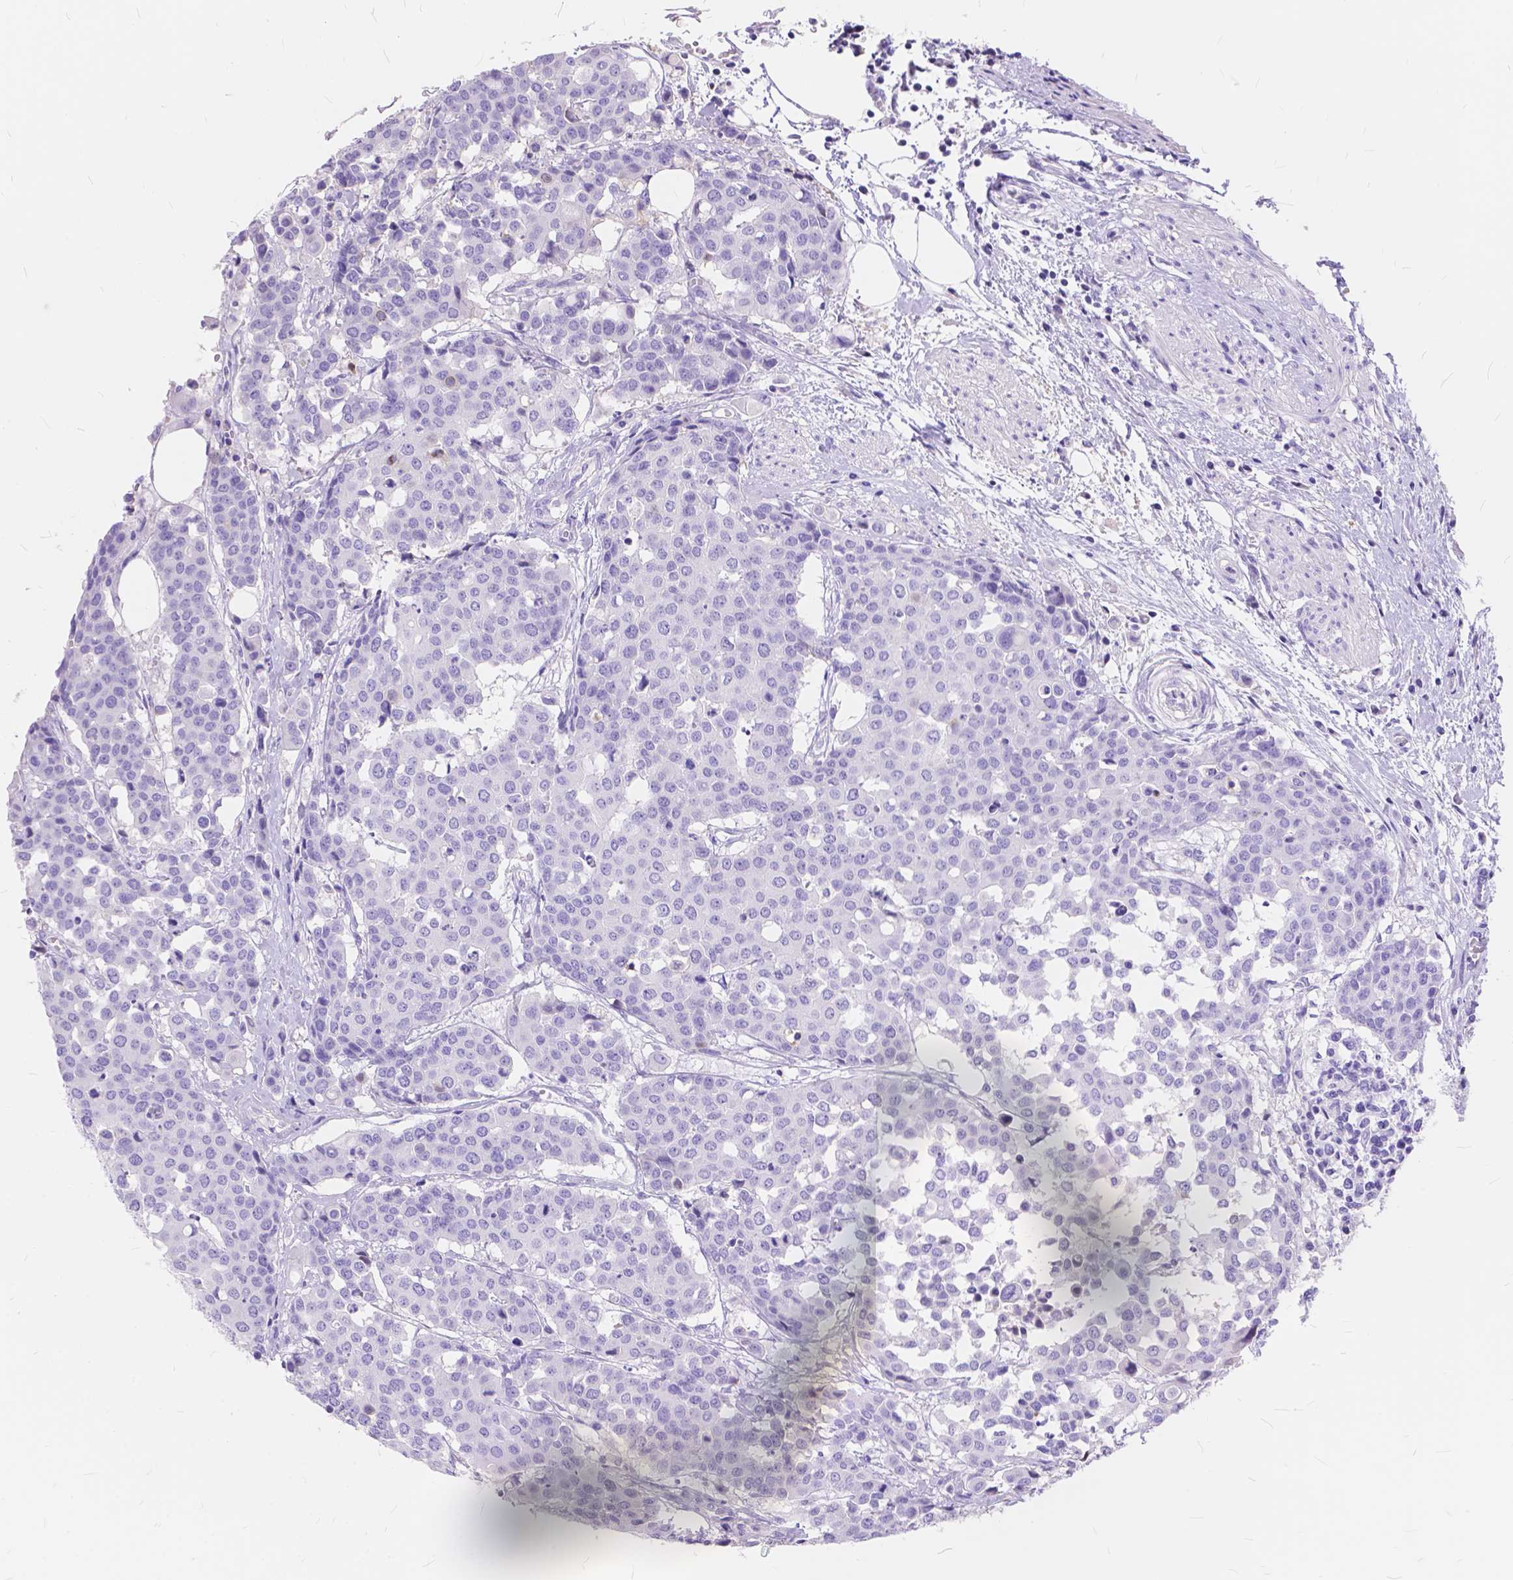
{"staining": {"intensity": "negative", "quantity": "none", "location": "none"}, "tissue": "carcinoid", "cell_type": "Tumor cells", "image_type": "cancer", "snomed": [{"axis": "morphology", "description": "Carcinoid, malignant, NOS"}, {"axis": "topography", "description": "Colon"}], "caption": "The histopathology image reveals no significant expression in tumor cells of carcinoid (malignant).", "gene": "FOXL2", "patient": {"sex": "male", "age": 81}}